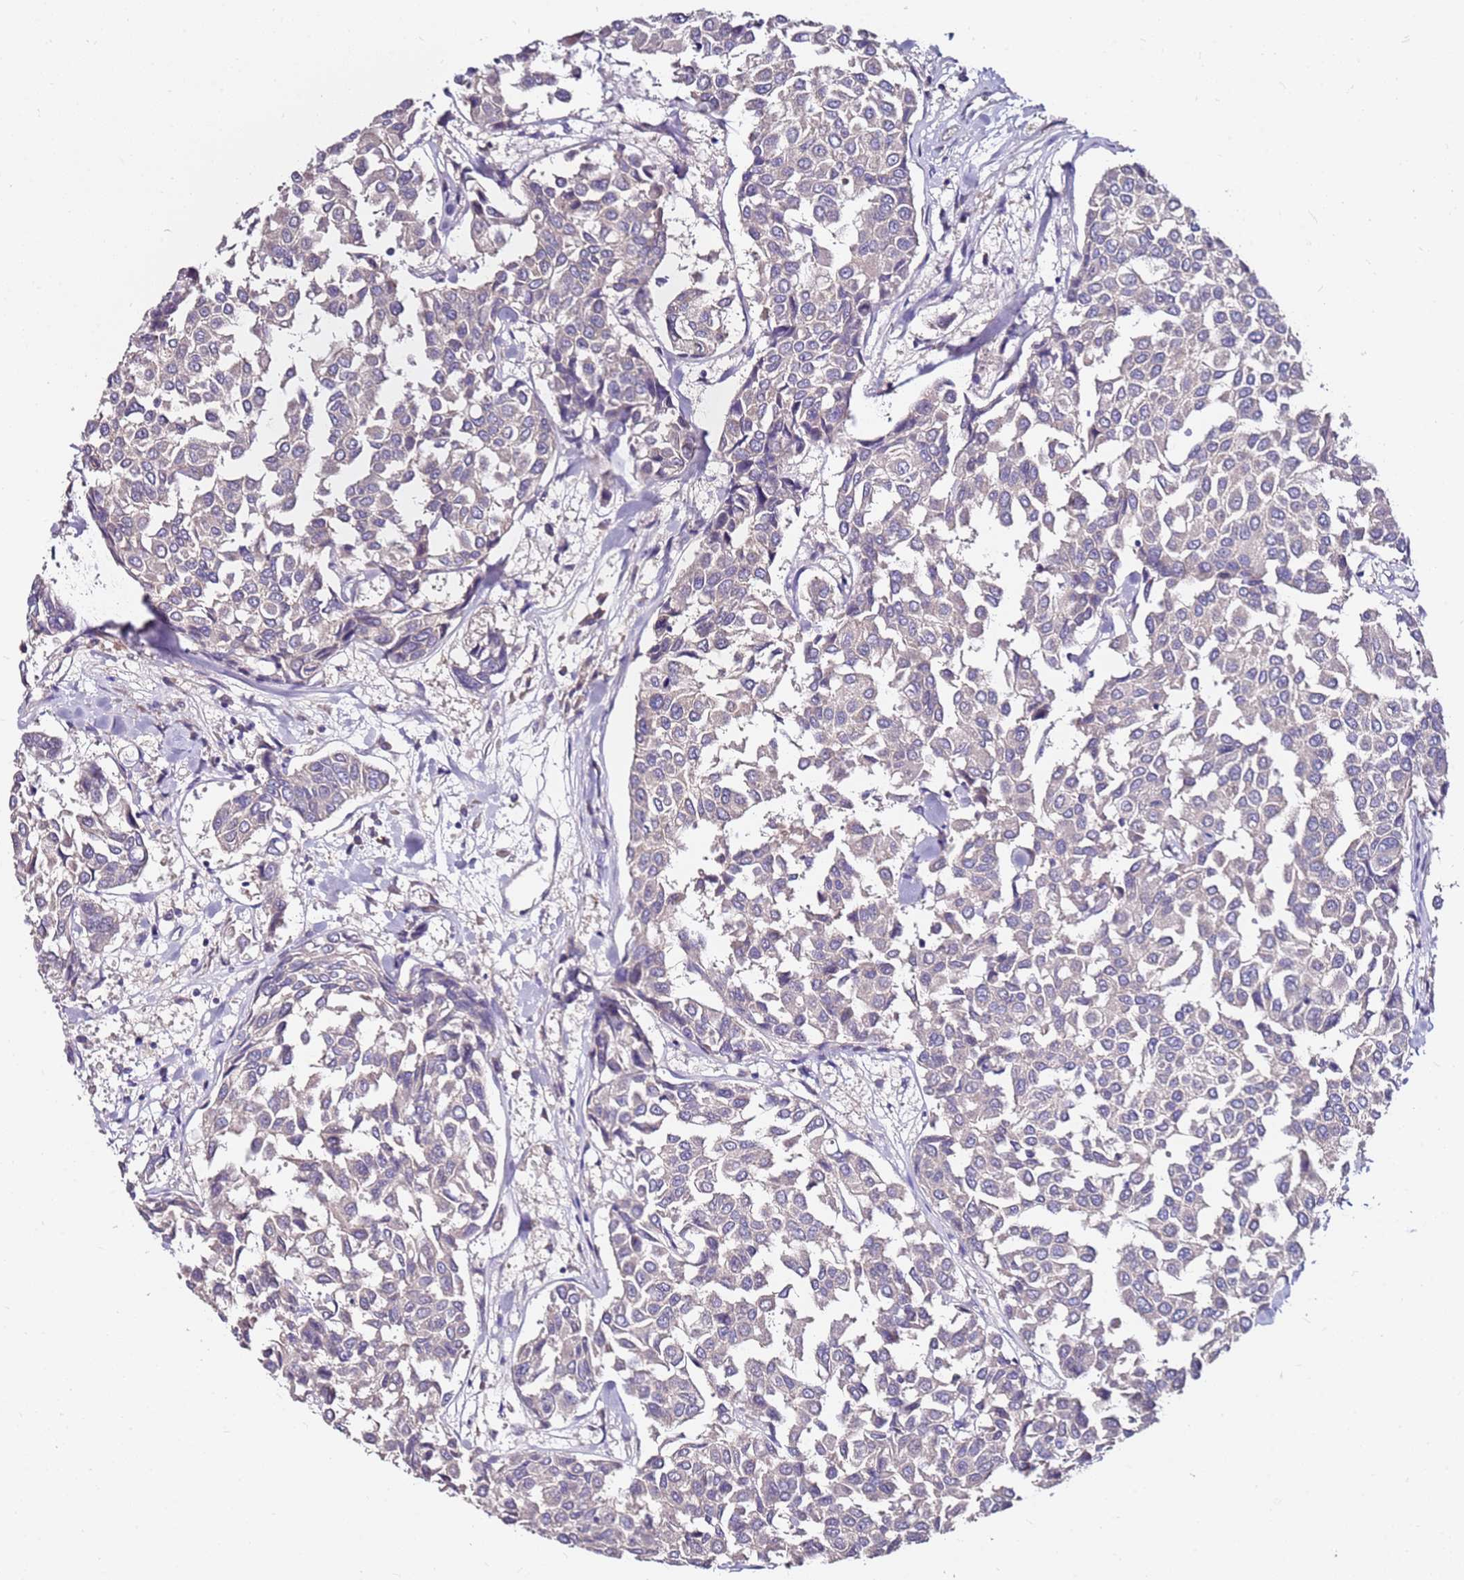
{"staining": {"intensity": "negative", "quantity": "none", "location": "none"}, "tissue": "breast cancer", "cell_type": "Tumor cells", "image_type": "cancer", "snomed": [{"axis": "morphology", "description": "Duct carcinoma"}, {"axis": "topography", "description": "Breast"}], "caption": "This photomicrograph is of breast cancer stained with immunohistochemistry (IHC) to label a protein in brown with the nuclei are counter-stained blue. There is no staining in tumor cells.", "gene": "SRRM5", "patient": {"sex": "female", "age": 55}}